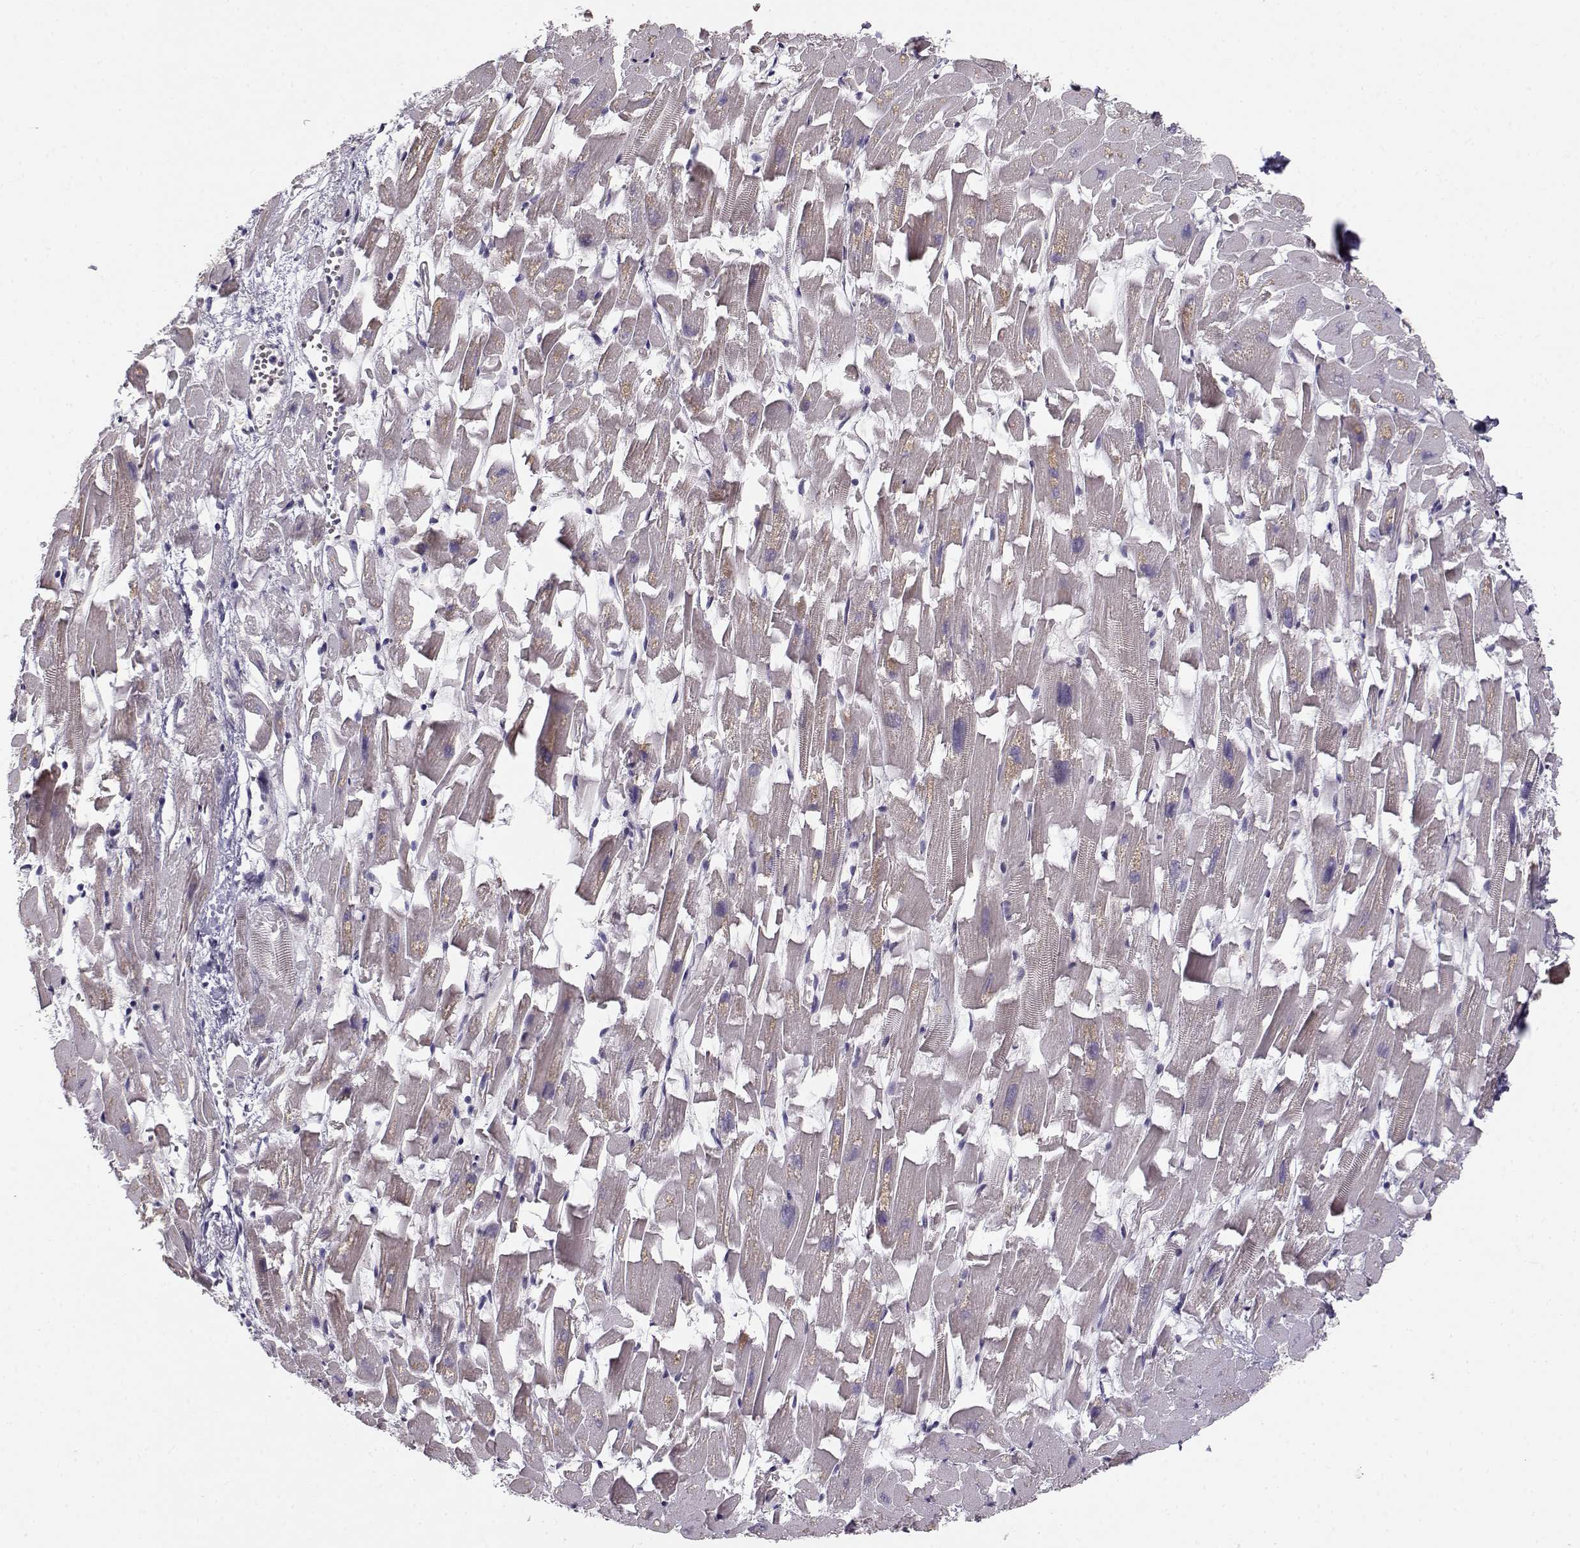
{"staining": {"intensity": "negative", "quantity": "none", "location": "none"}, "tissue": "heart muscle", "cell_type": "Cardiomyocytes", "image_type": "normal", "snomed": [{"axis": "morphology", "description": "Normal tissue, NOS"}, {"axis": "topography", "description": "Heart"}], "caption": "High power microscopy micrograph of an immunohistochemistry (IHC) histopathology image of normal heart muscle, revealing no significant expression in cardiomyocytes. The staining is performed using DAB (3,3'-diaminobenzidine) brown chromogen with nuclei counter-stained in using hematoxylin.", "gene": "SLC4A5", "patient": {"sex": "female", "age": 64}}